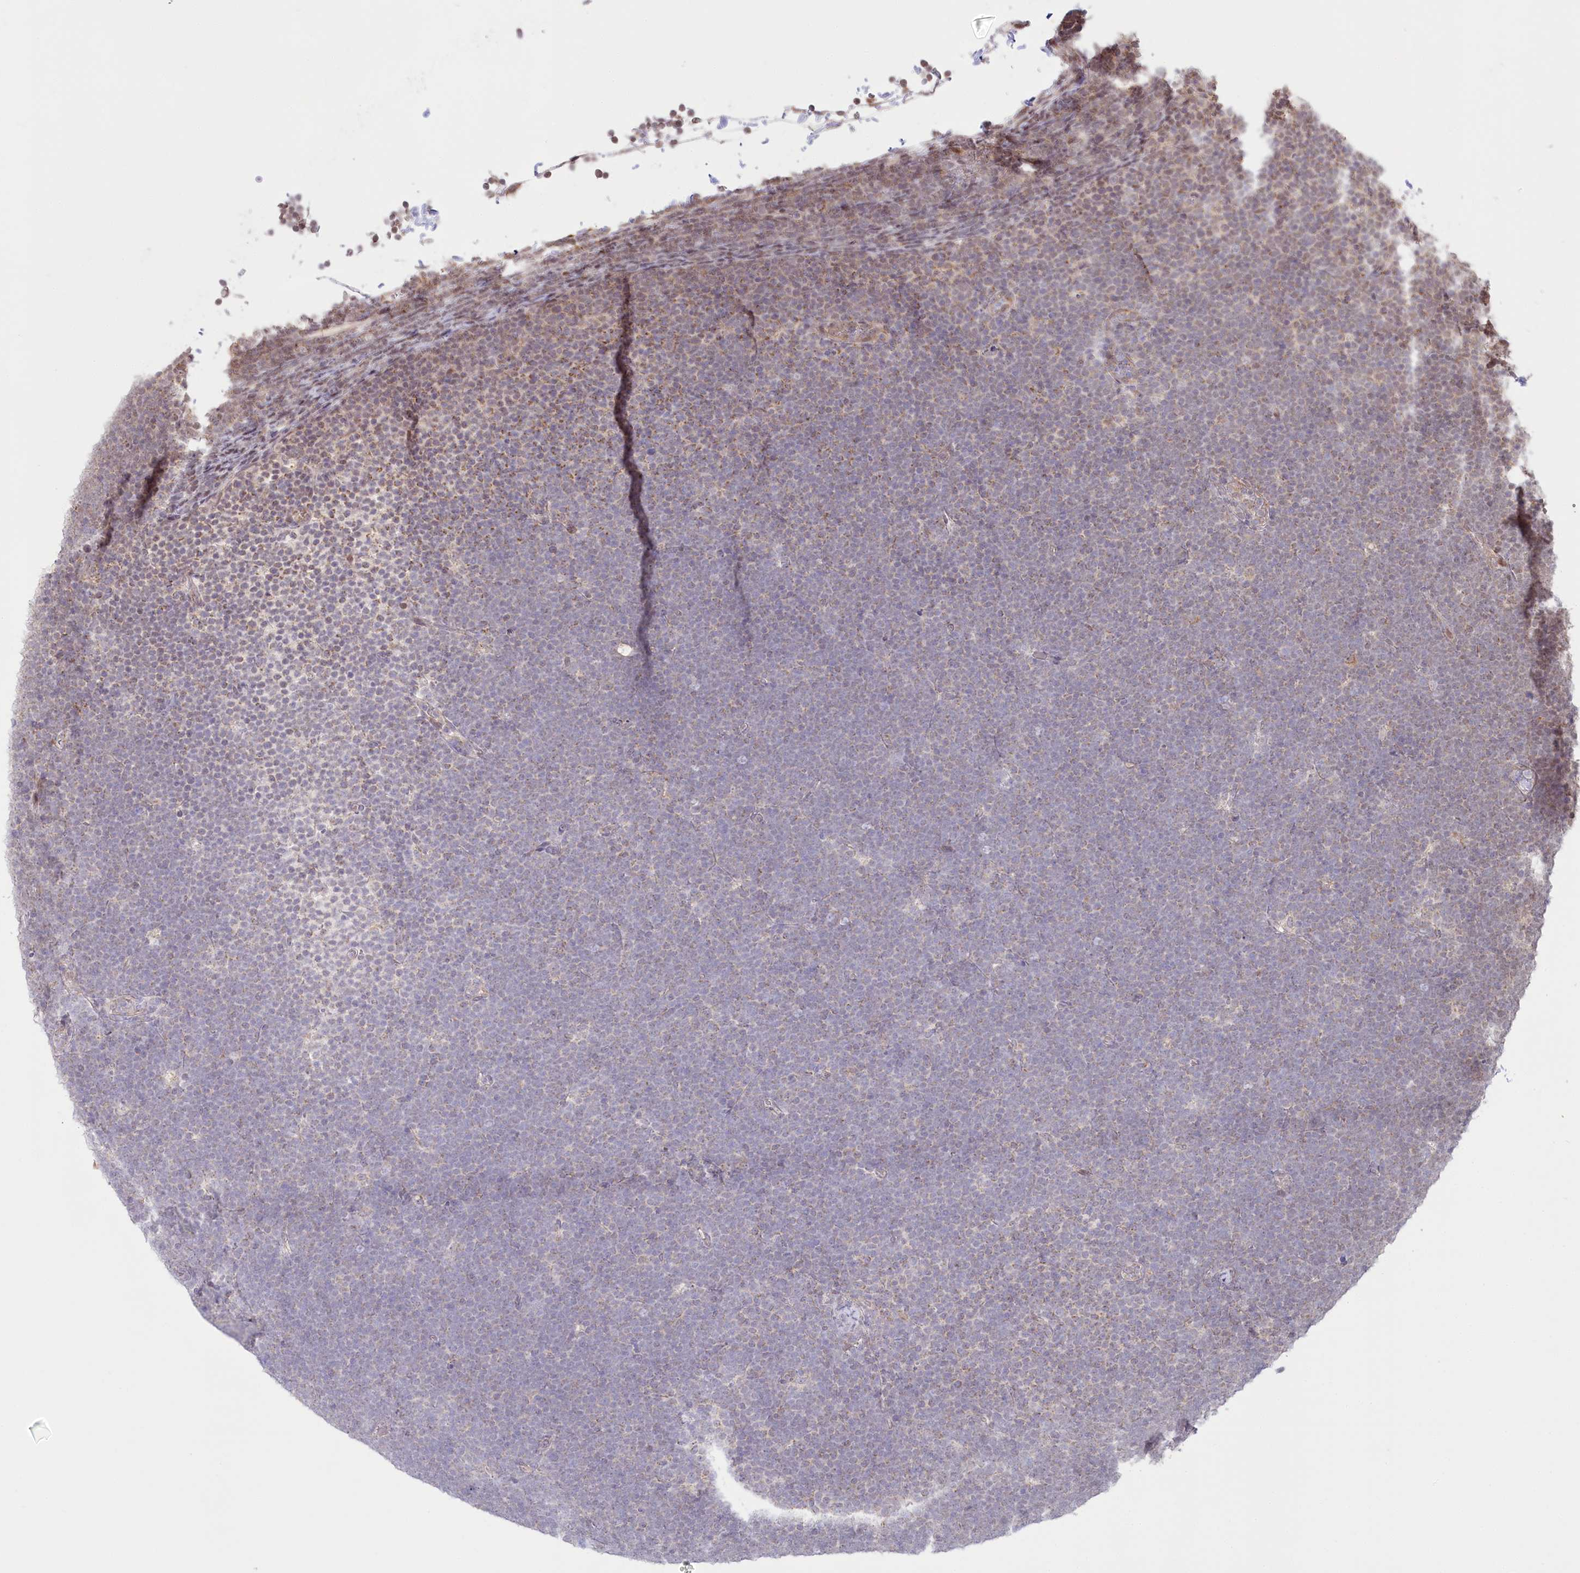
{"staining": {"intensity": "negative", "quantity": "none", "location": "none"}, "tissue": "lymphoma", "cell_type": "Tumor cells", "image_type": "cancer", "snomed": [{"axis": "morphology", "description": "Malignant lymphoma, non-Hodgkin's type, High grade"}, {"axis": "topography", "description": "Lymph node"}], "caption": "Human lymphoma stained for a protein using immunohistochemistry (IHC) exhibits no positivity in tumor cells.", "gene": "PYURF", "patient": {"sex": "male", "age": 13}}